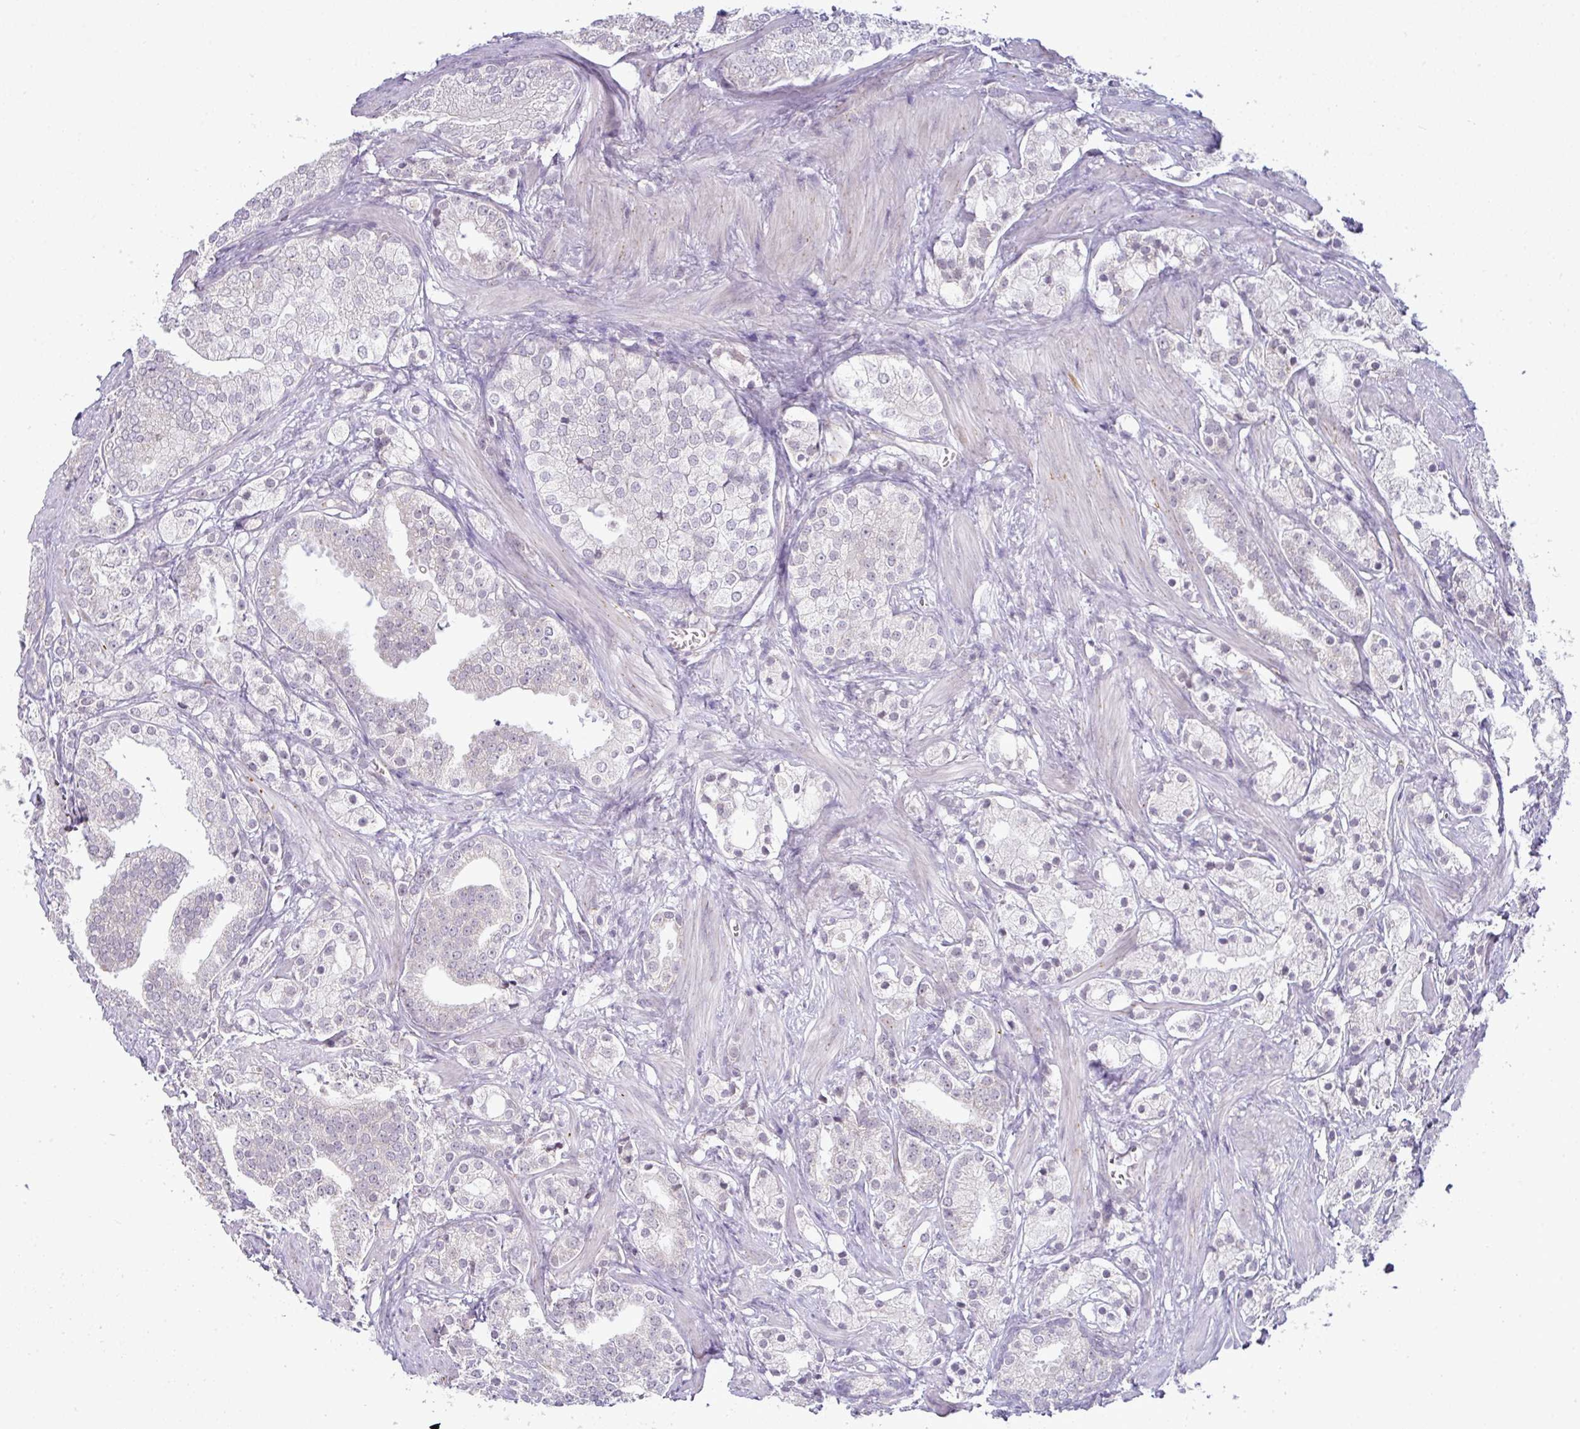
{"staining": {"intensity": "negative", "quantity": "none", "location": "none"}, "tissue": "prostate cancer", "cell_type": "Tumor cells", "image_type": "cancer", "snomed": [{"axis": "morphology", "description": "Adenocarcinoma, High grade"}, {"axis": "topography", "description": "Prostate"}], "caption": "Prostate cancer (high-grade adenocarcinoma) stained for a protein using IHC exhibits no staining tumor cells.", "gene": "HBEGF", "patient": {"sex": "male", "age": 50}}